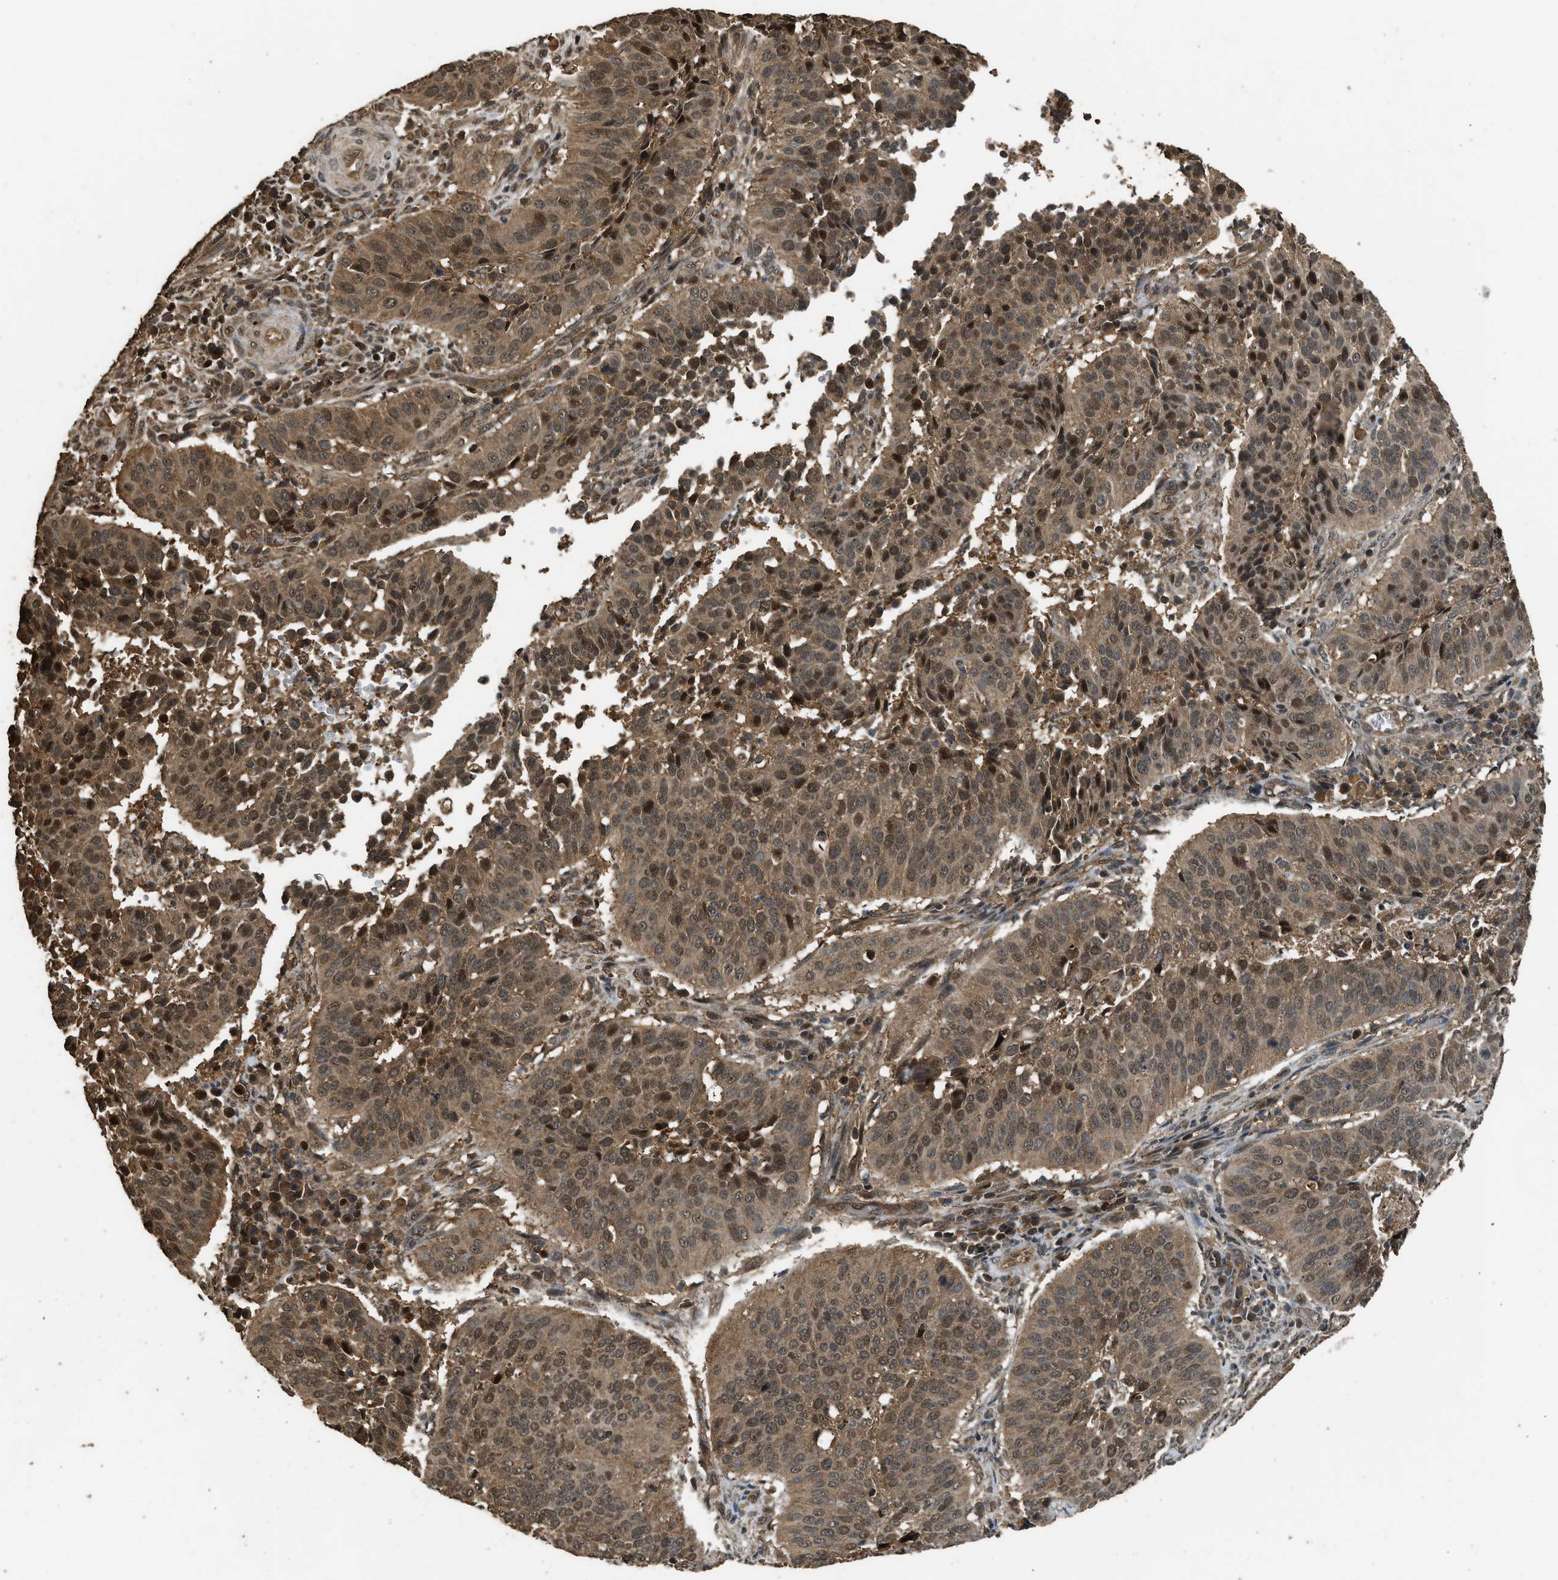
{"staining": {"intensity": "moderate", "quantity": ">75%", "location": "cytoplasmic/membranous,nuclear"}, "tissue": "cervical cancer", "cell_type": "Tumor cells", "image_type": "cancer", "snomed": [{"axis": "morphology", "description": "Normal tissue, NOS"}, {"axis": "morphology", "description": "Squamous cell carcinoma, NOS"}, {"axis": "topography", "description": "Cervix"}], "caption": "A photomicrograph showing moderate cytoplasmic/membranous and nuclear staining in approximately >75% of tumor cells in cervical squamous cell carcinoma, as visualized by brown immunohistochemical staining.", "gene": "MYBL2", "patient": {"sex": "female", "age": 39}}